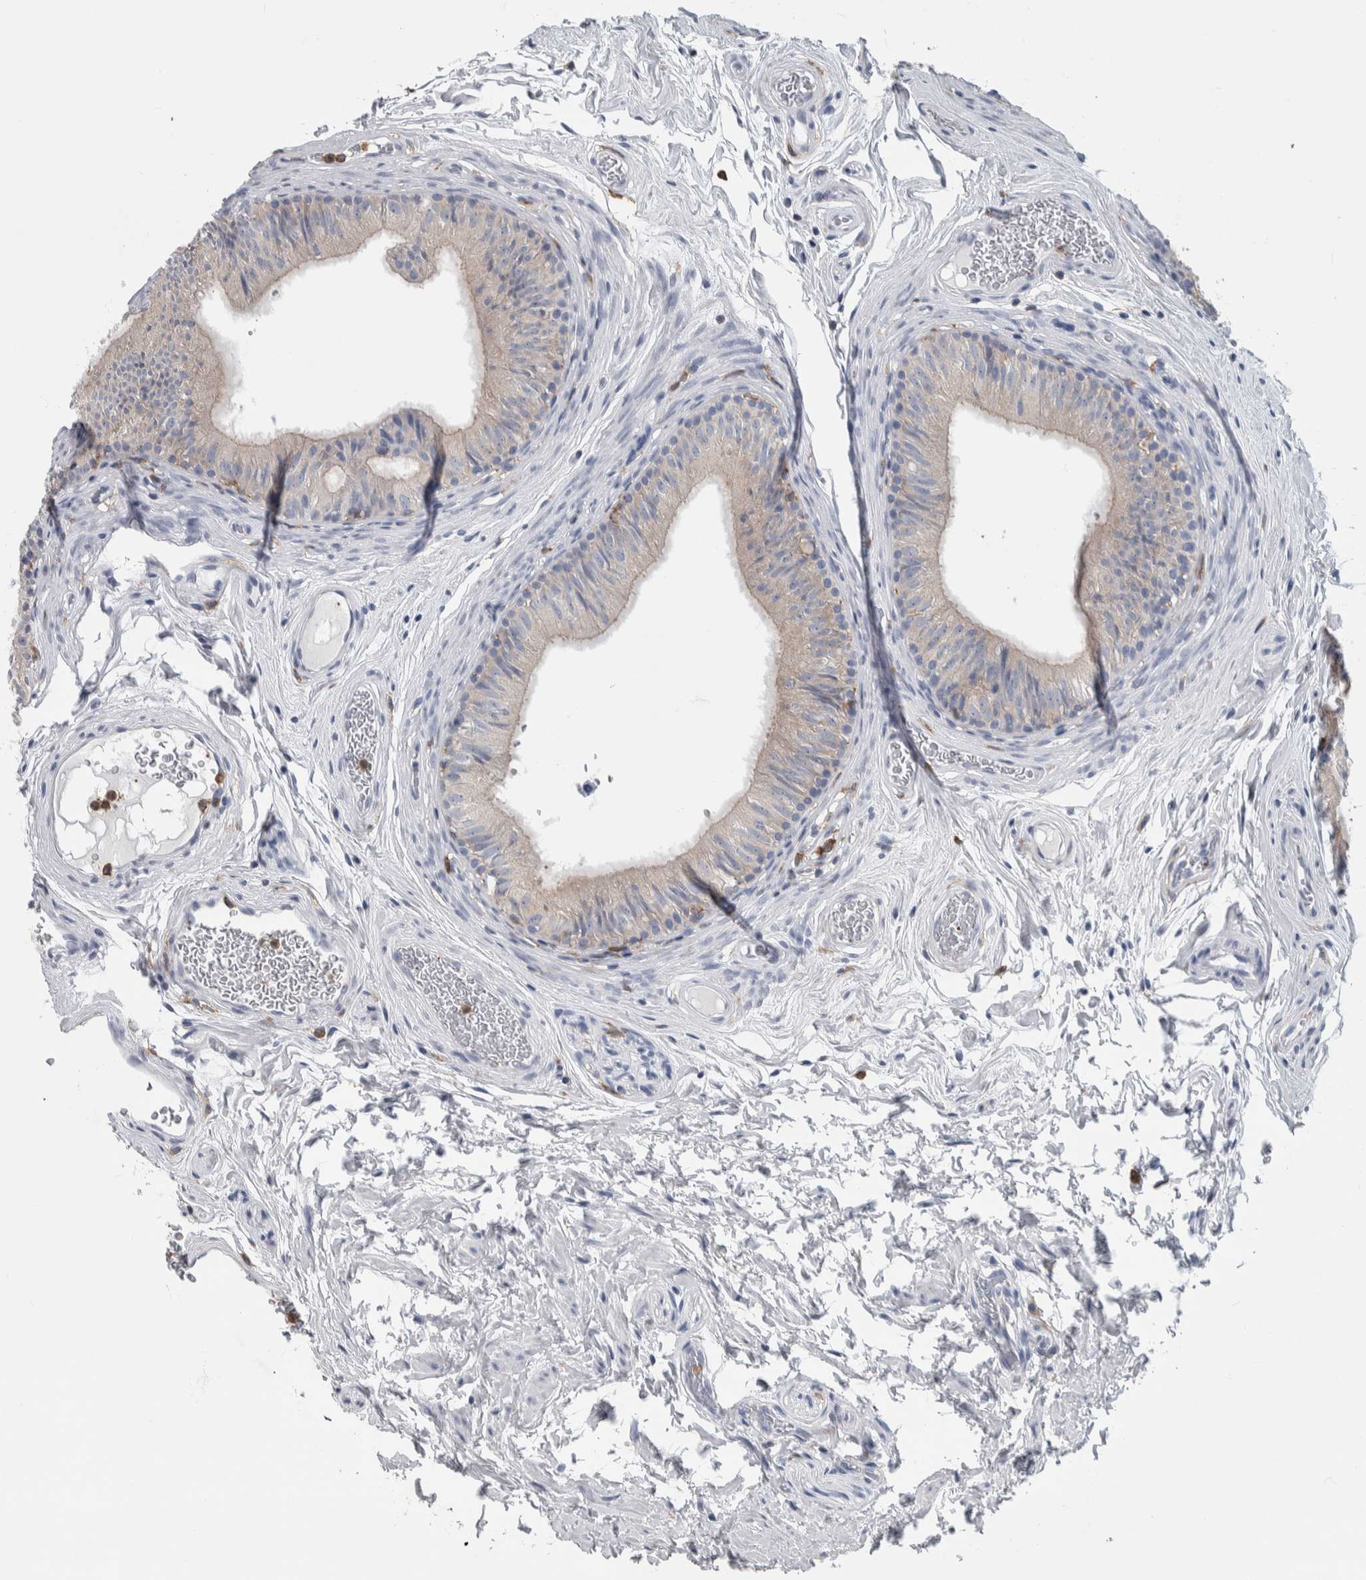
{"staining": {"intensity": "weak", "quantity": "<25%", "location": "cytoplasmic/membranous"}, "tissue": "epididymis", "cell_type": "Glandular cells", "image_type": "normal", "snomed": [{"axis": "morphology", "description": "Normal tissue, NOS"}, {"axis": "topography", "description": "Epididymis"}], "caption": "Image shows no significant protein expression in glandular cells of unremarkable epididymis. Nuclei are stained in blue.", "gene": "SKAP2", "patient": {"sex": "male", "age": 36}}